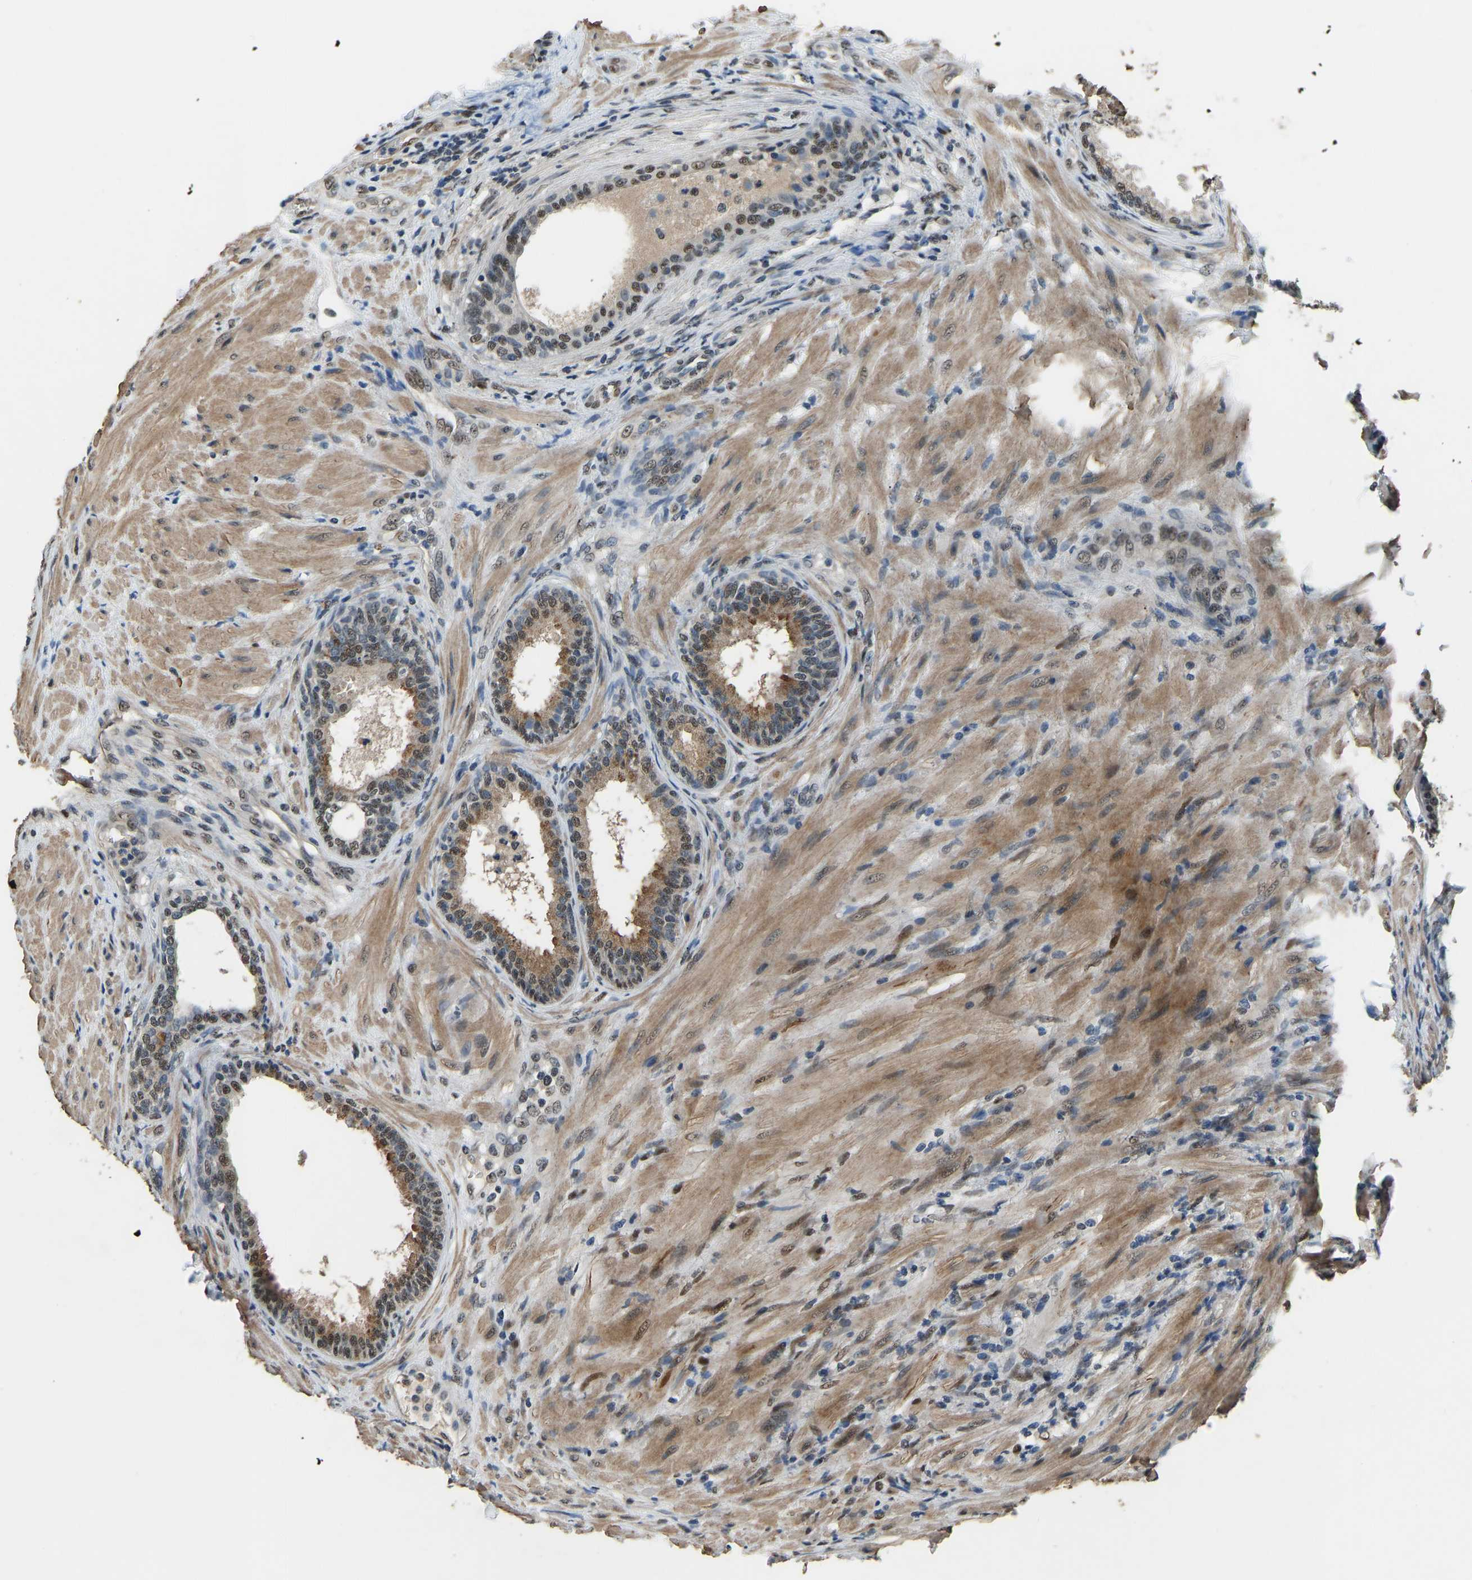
{"staining": {"intensity": "moderate", "quantity": "<25%", "location": "cytoplasmic/membranous,nuclear"}, "tissue": "prostate", "cell_type": "Glandular cells", "image_type": "normal", "snomed": [{"axis": "morphology", "description": "Normal tissue, NOS"}, {"axis": "topography", "description": "Prostate"}], "caption": "About <25% of glandular cells in normal human prostate display moderate cytoplasmic/membranous,nuclear protein expression as visualized by brown immunohistochemical staining.", "gene": "FOS", "patient": {"sex": "male", "age": 76}}